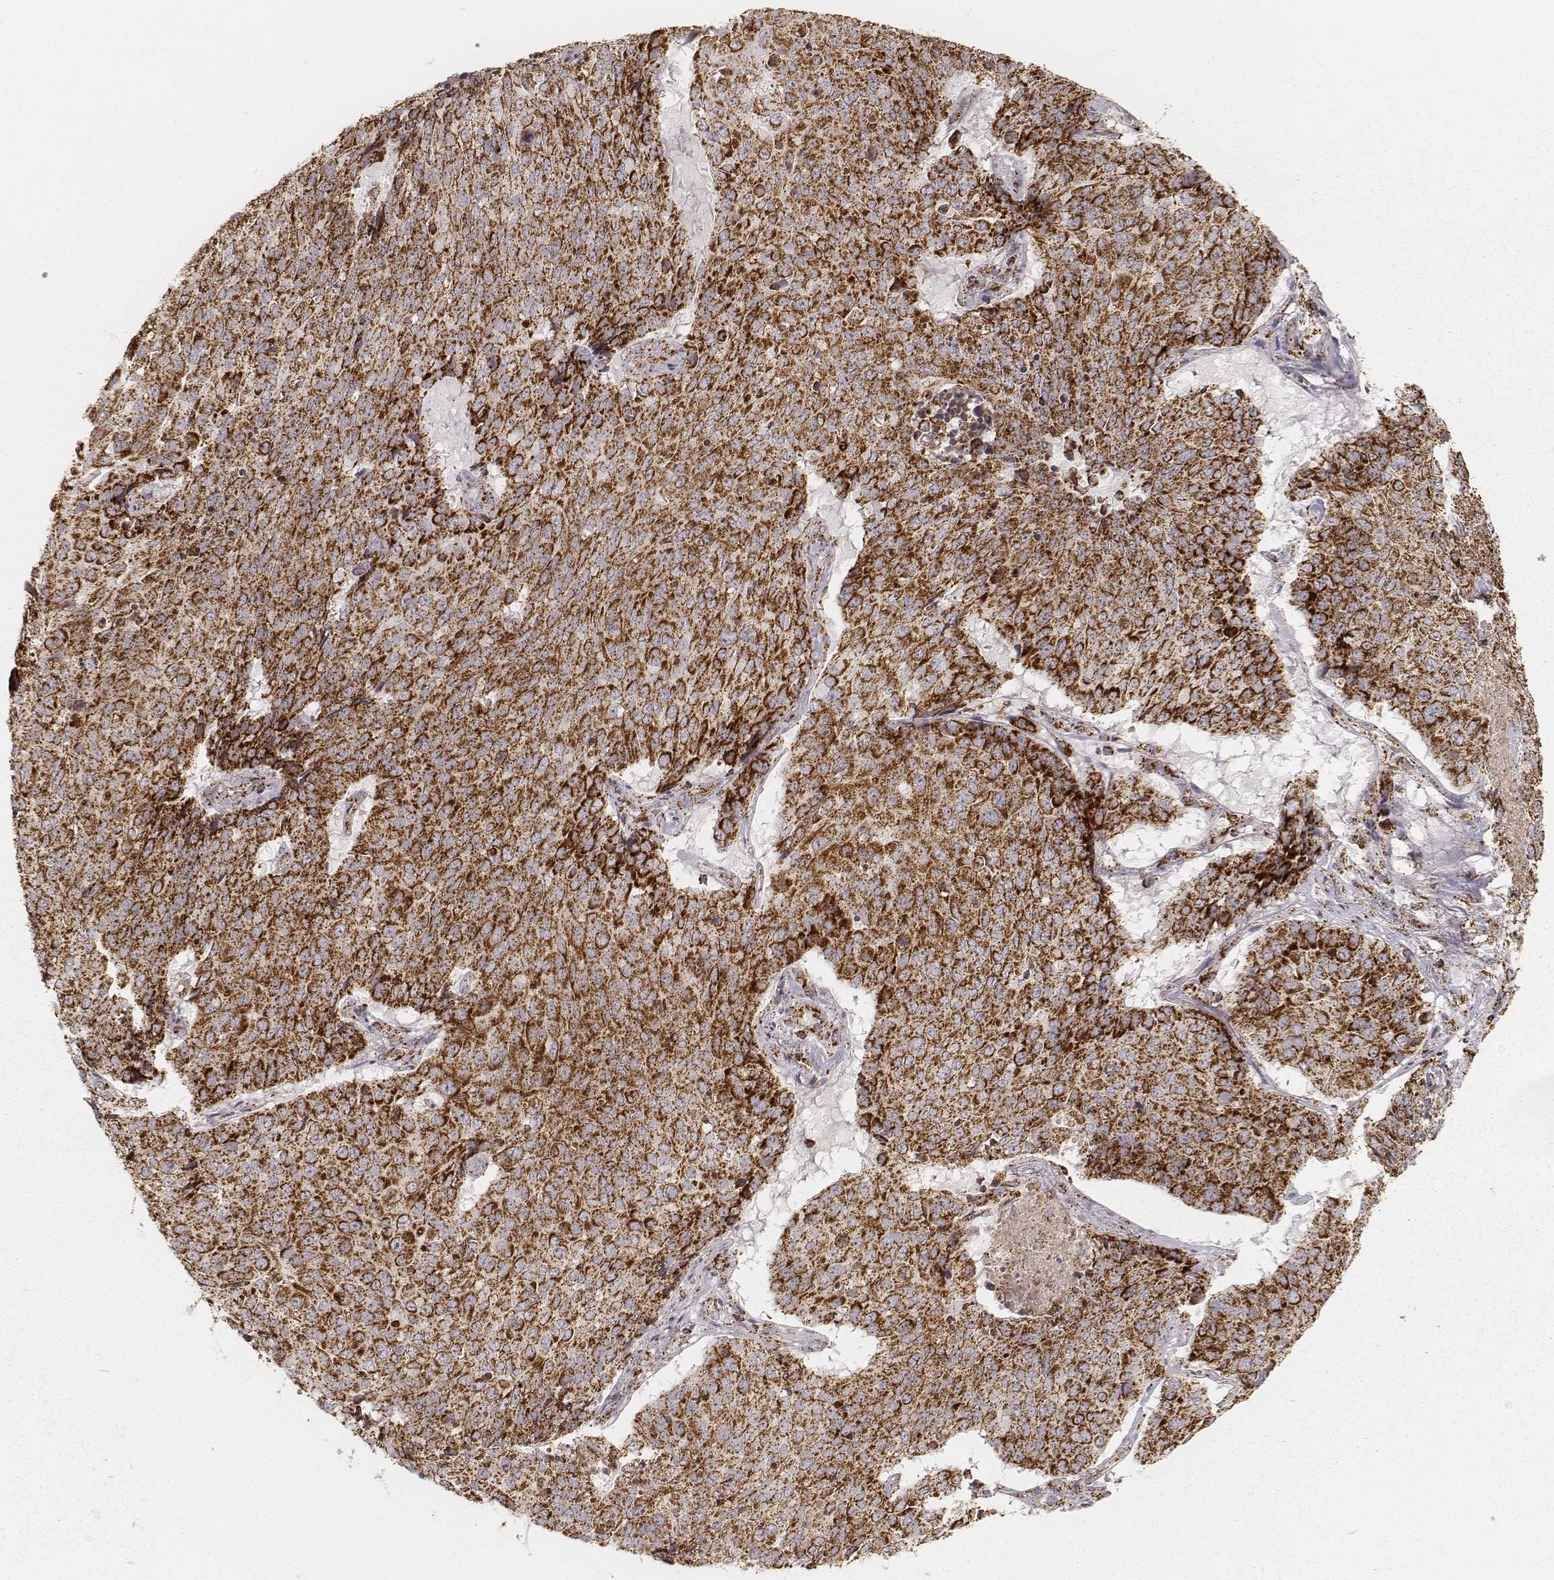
{"staining": {"intensity": "strong", "quantity": ">75%", "location": "cytoplasmic/membranous"}, "tissue": "lung cancer", "cell_type": "Tumor cells", "image_type": "cancer", "snomed": [{"axis": "morphology", "description": "Normal tissue, NOS"}, {"axis": "morphology", "description": "Squamous cell carcinoma, NOS"}, {"axis": "topography", "description": "Bronchus"}, {"axis": "topography", "description": "Lung"}], "caption": "Human lung squamous cell carcinoma stained with a protein marker shows strong staining in tumor cells.", "gene": "CS", "patient": {"sex": "male", "age": 64}}